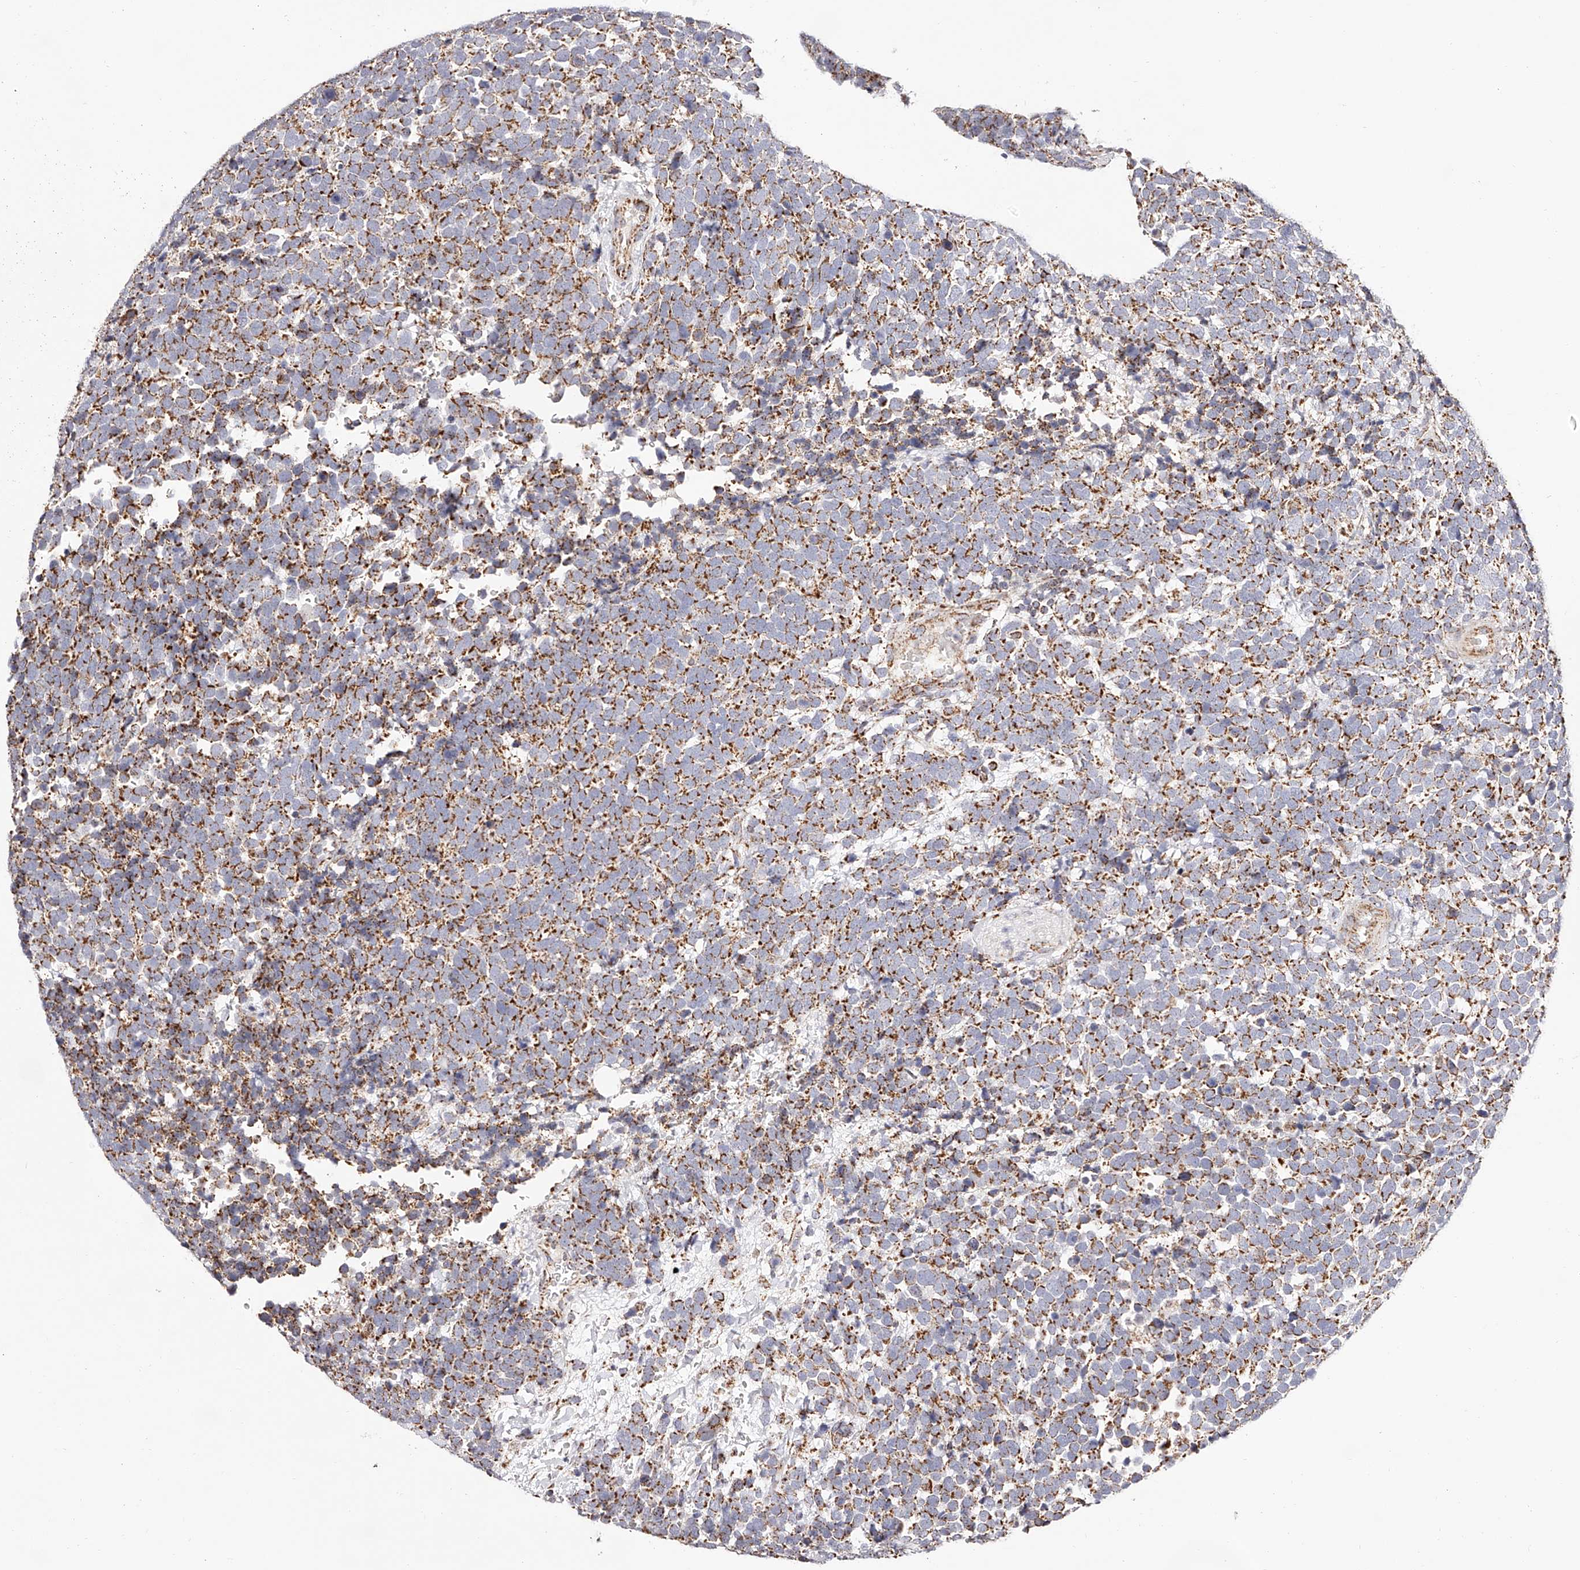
{"staining": {"intensity": "moderate", "quantity": ">75%", "location": "cytoplasmic/membranous"}, "tissue": "urothelial cancer", "cell_type": "Tumor cells", "image_type": "cancer", "snomed": [{"axis": "morphology", "description": "Urothelial carcinoma, High grade"}, {"axis": "topography", "description": "Urinary bladder"}], "caption": "There is medium levels of moderate cytoplasmic/membranous positivity in tumor cells of urothelial carcinoma (high-grade), as demonstrated by immunohistochemical staining (brown color).", "gene": "NDUFV3", "patient": {"sex": "female", "age": 82}}